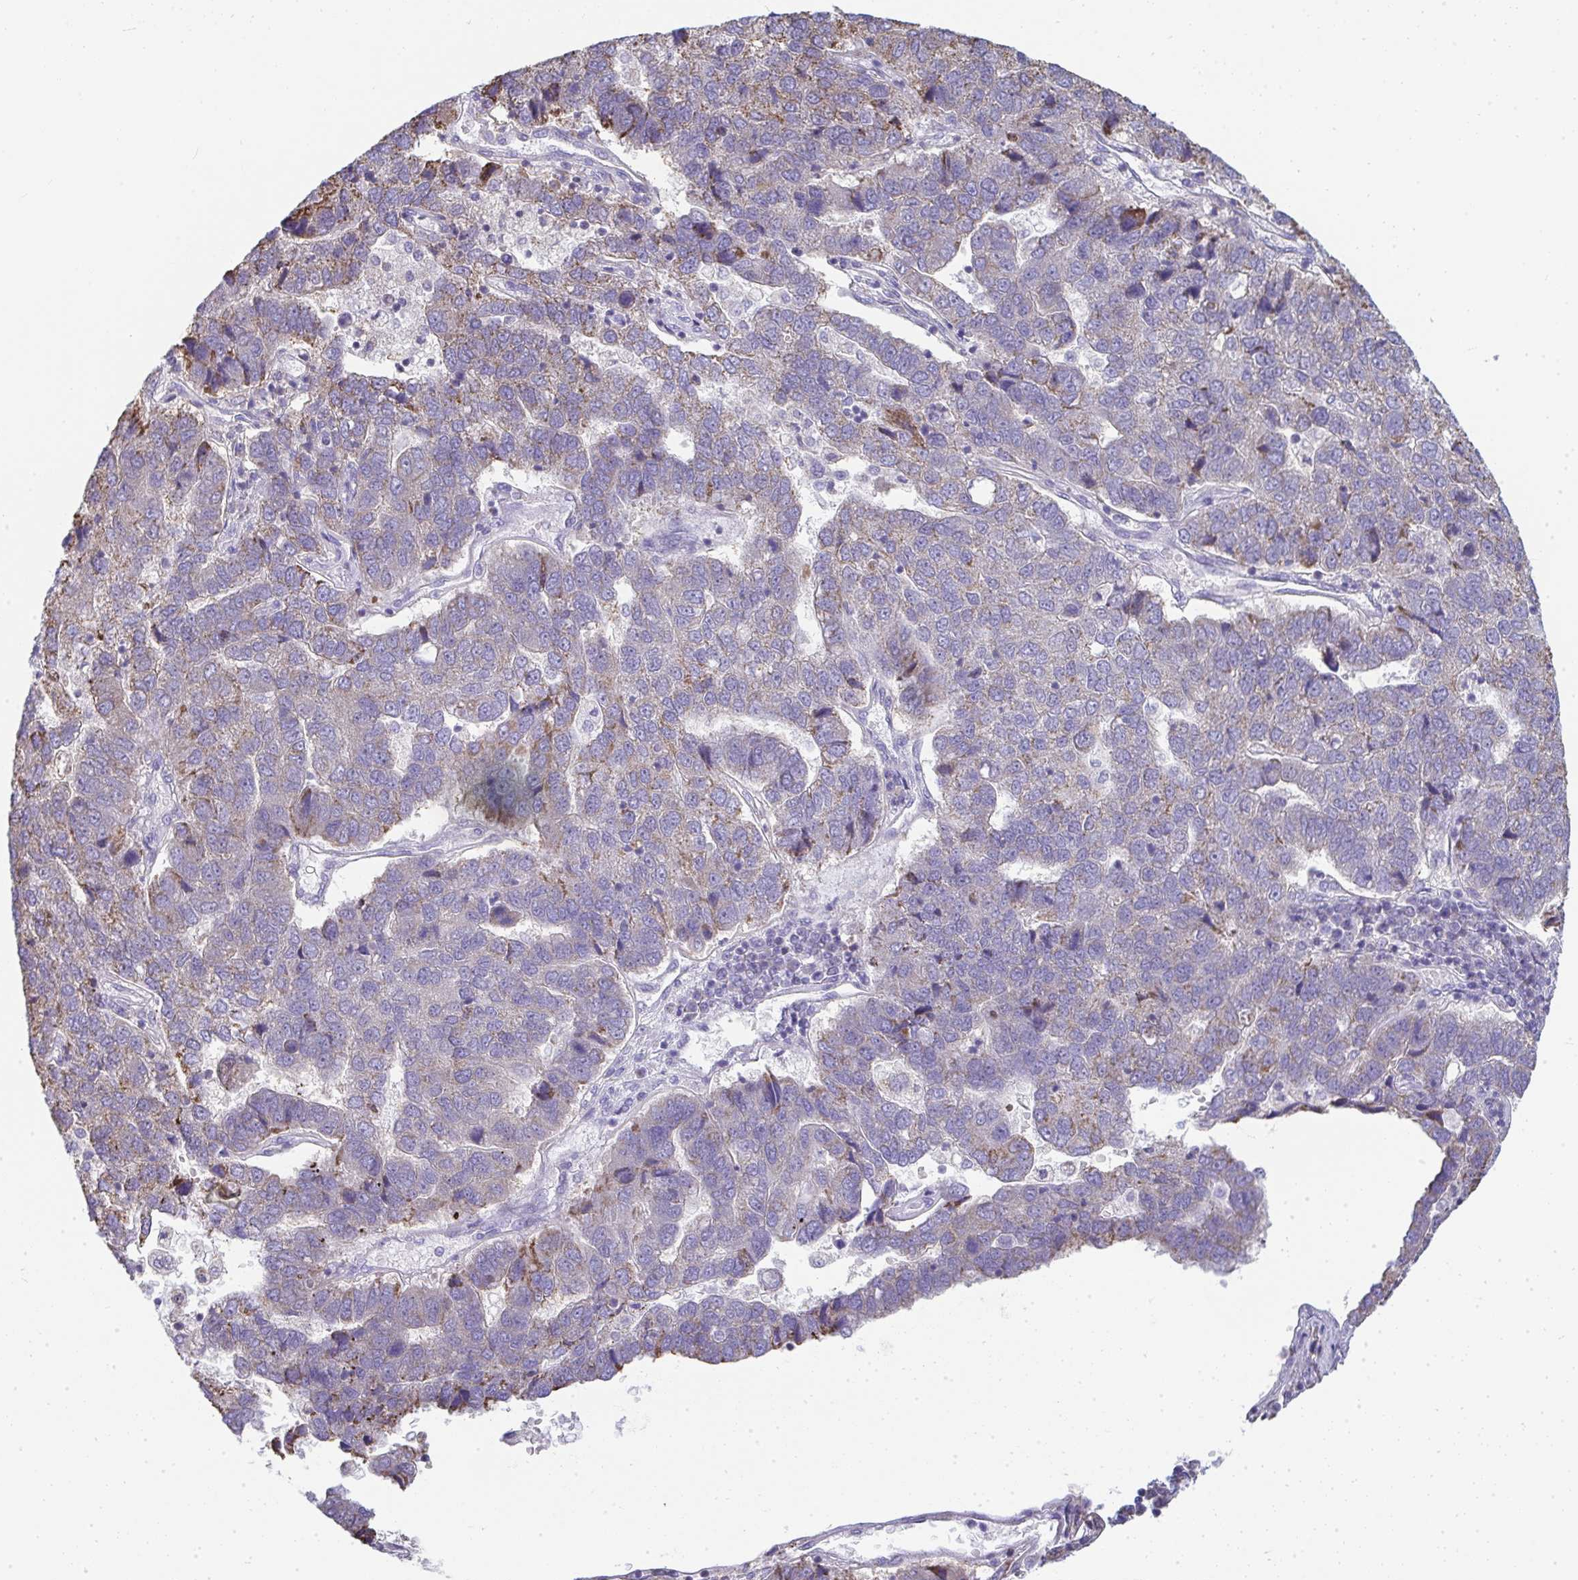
{"staining": {"intensity": "moderate", "quantity": "25%-75%", "location": "cytoplasmic/membranous"}, "tissue": "pancreatic cancer", "cell_type": "Tumor cells", "image_type": "cancer", "snomed": [{"axis": "morphology", "description": "Adenocarcinoma, NOS"}, {"axis": "topography", "description": "Pancreas"}], "caption": "Immunohistochemistry (IHC) of human adenocarcinoma (pancreatic) exhibits medium levels of moderate cytoplasmic/membranous positivity in approximately 25%-75% of tumor cells.", "gene": "SLC6A1", "patient": {"sex": "female", "age": 61}}